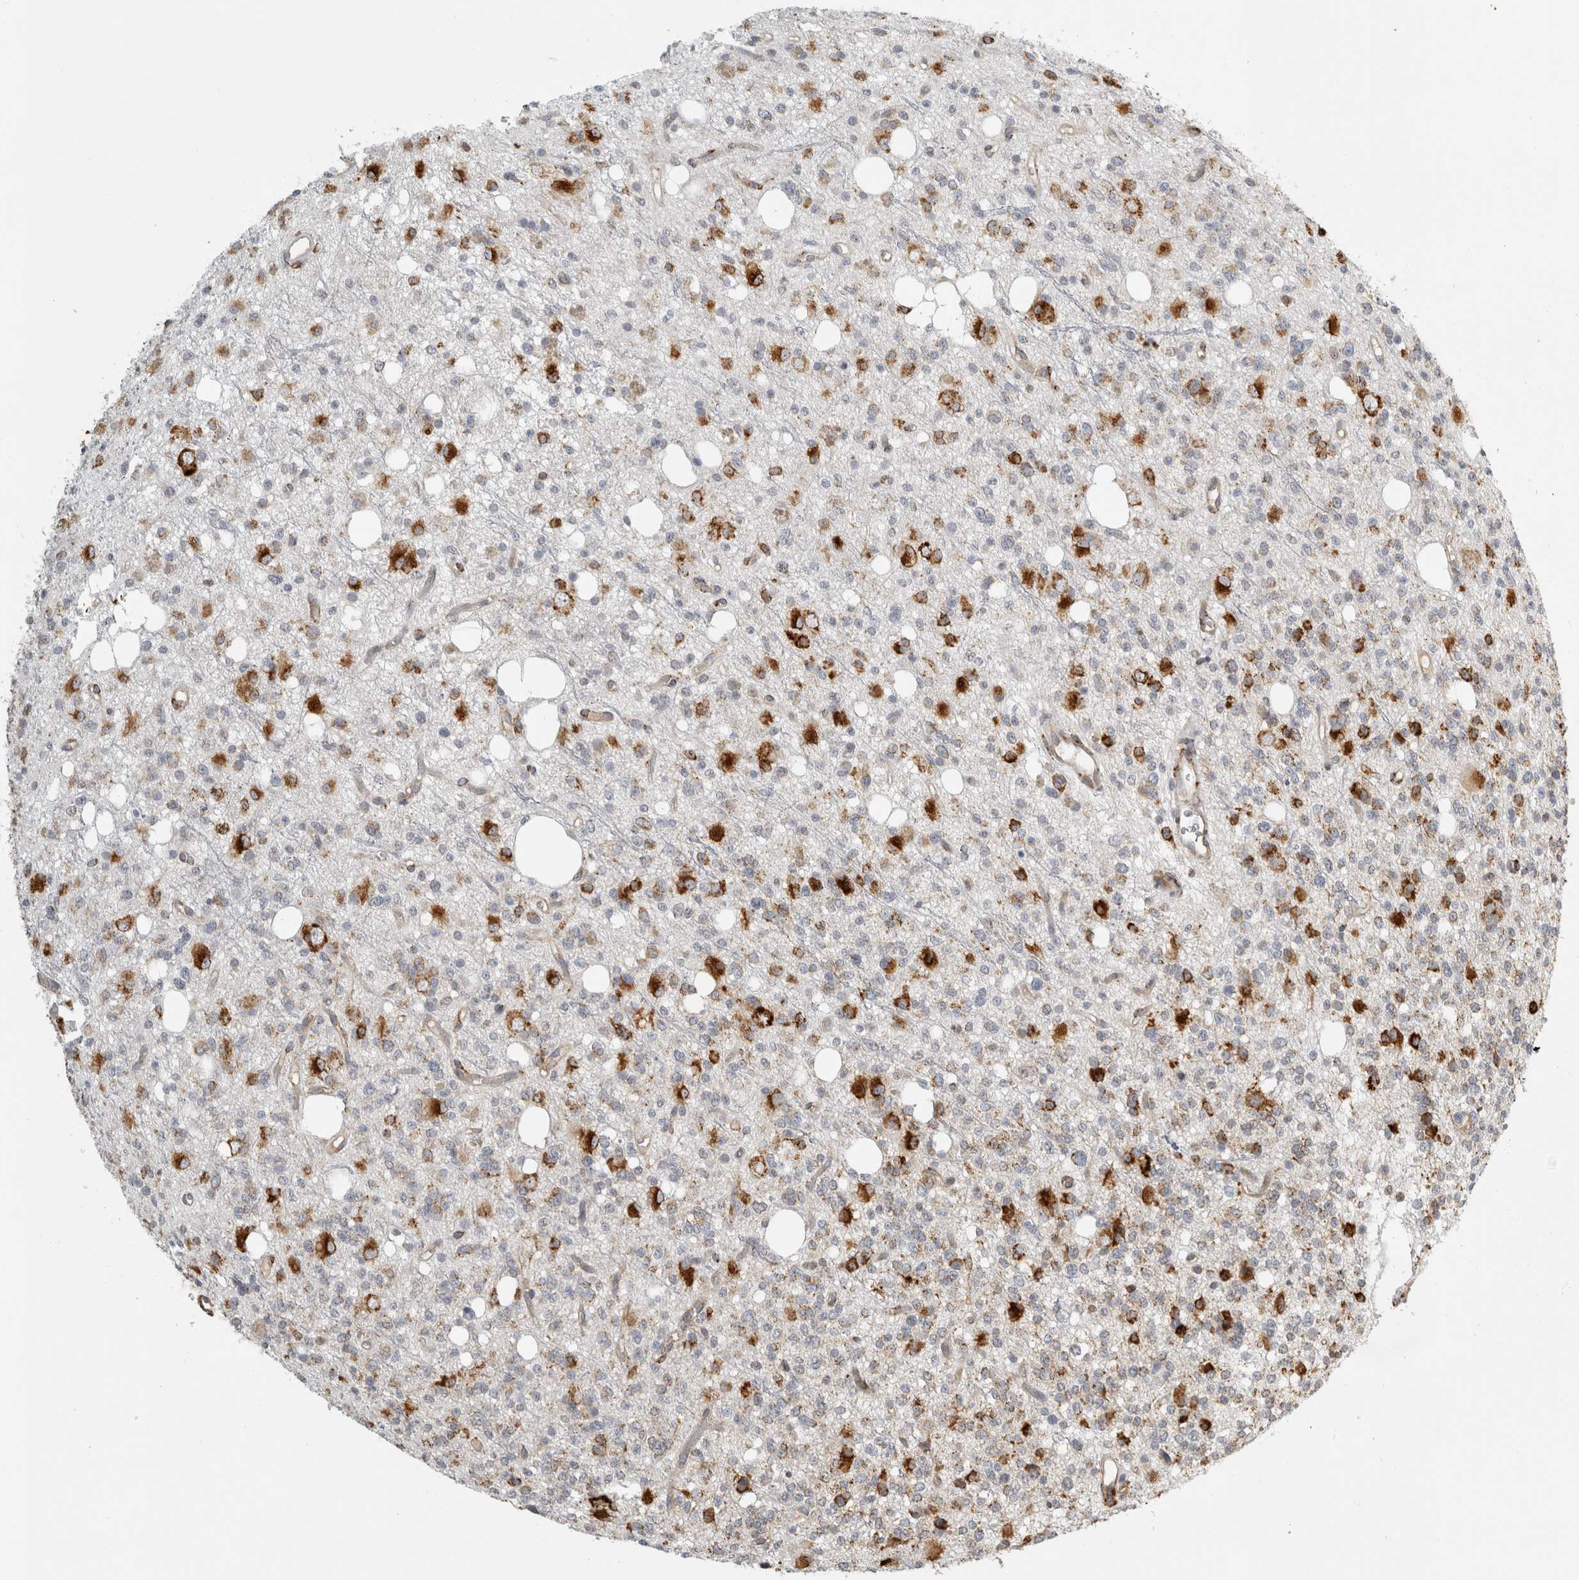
{"staining": {"intensity": "moderate", "quantity": "25%-75%", "location": "cytoplasmic/membranous"}, "tissue": "glioma", "cell_type": "Tumor cells", "image_type": "cancer", "snomed": [{"axis": "morphology", "description": "Glioma, malignant, High grade"}, {"axis": "topography", "description": "Brain"}], "caption": "Protein expression analysis of human glioma reveals moderate cytoplasmic/membranous staining in approximately 25%-75% of tumor cells.", "gene": "OSTN", "patient": {"sex": "female", "age": 62}}